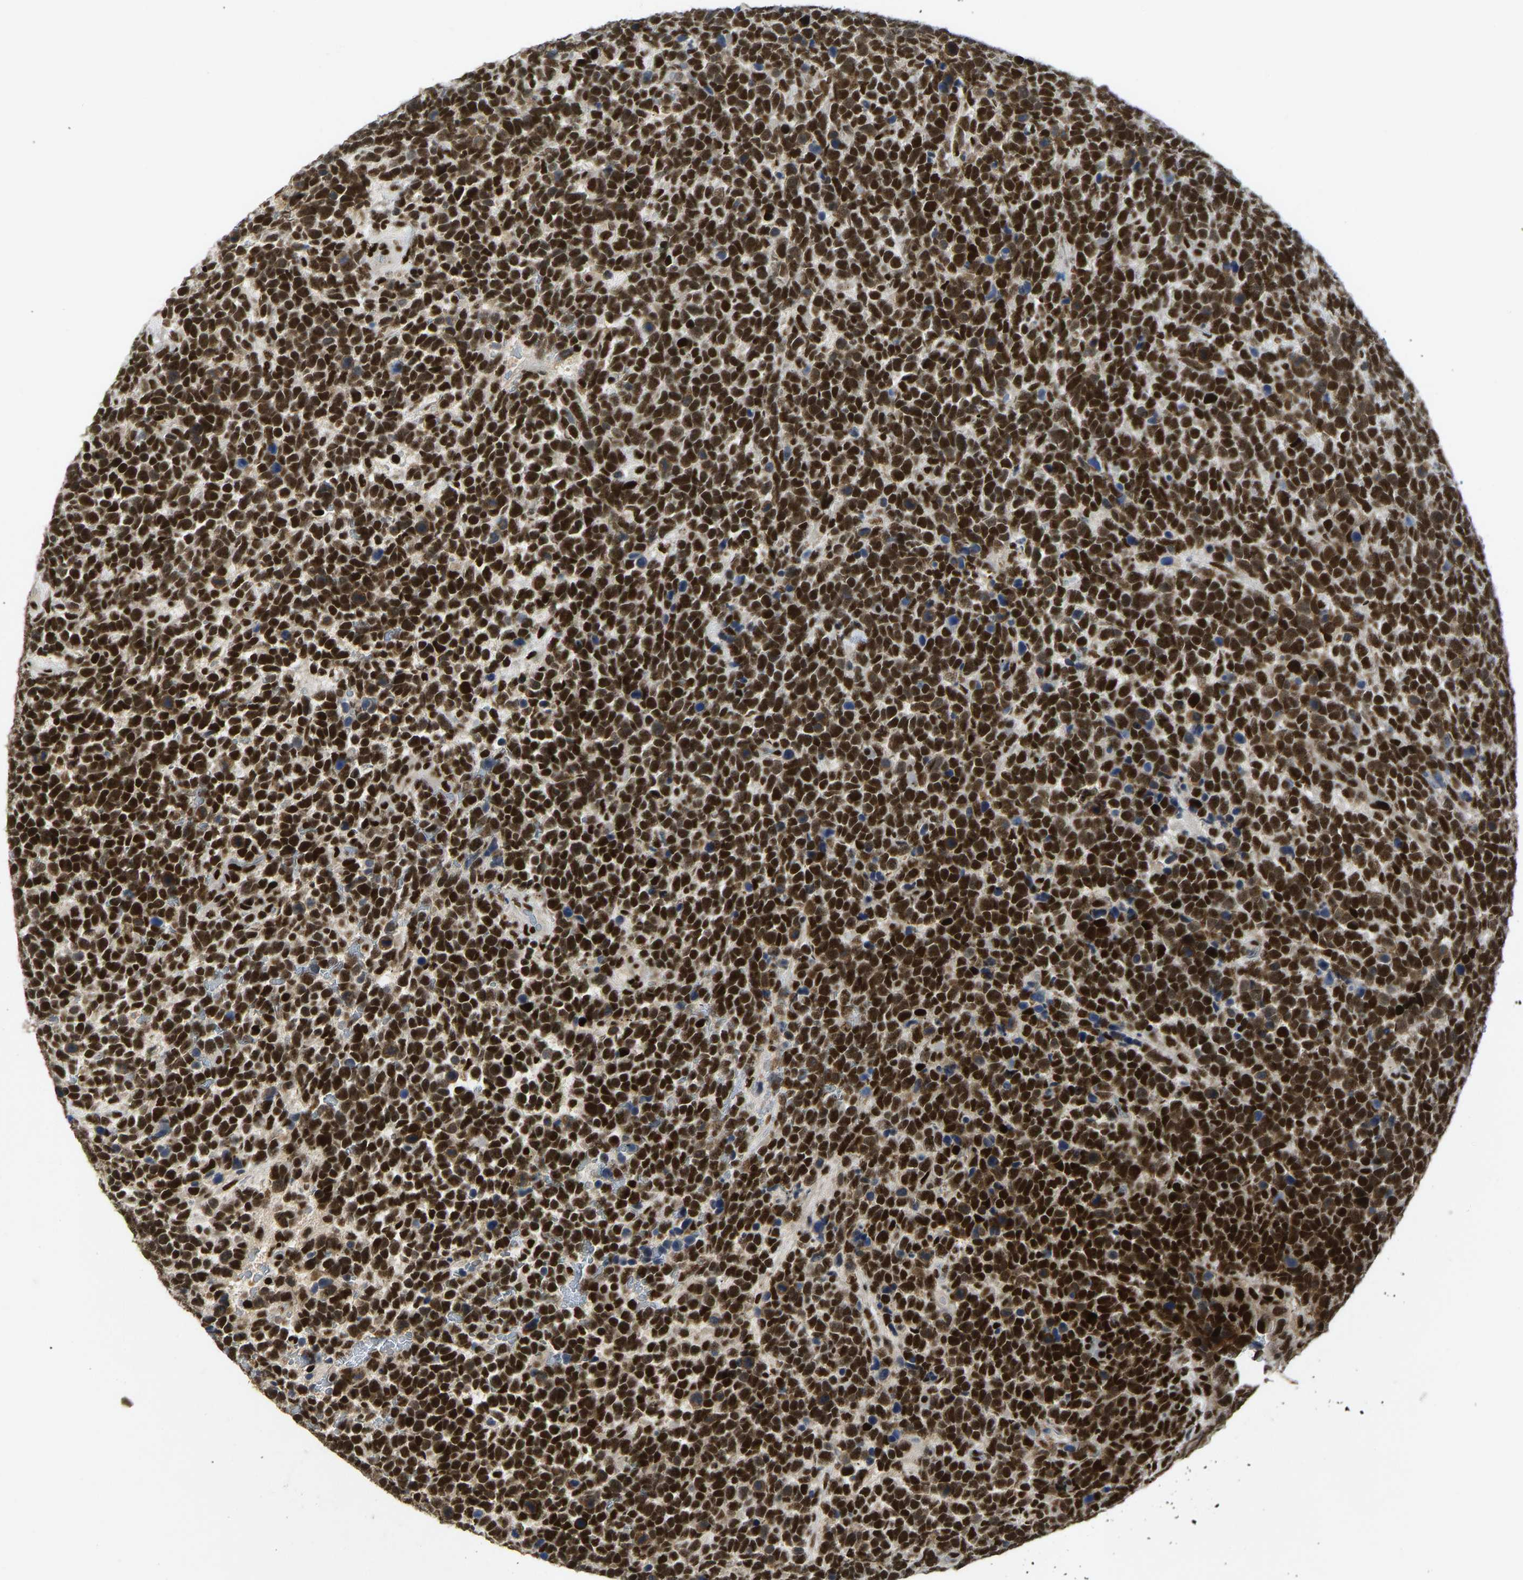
{"staining": {"intensity": "strong", "quantity": ">75%", "location": "nuclear"}, "tissue": "urothelial cancer", "cell_type": "Tumor cells", "image_type": "cancer", "snomed": [{"axis": "morphology", "description": "Urothelial carcinoma, High grade"}, {"axis": "topography", "description": "Urinary bladder"}], "caption": "The micrograph demonstrates staining of high-grade urothelial carcinoma, revealing strong nuclear protein staining (brown color) within tumor cells.", "gene": "FOXK1", "patient": {"sex": "female", "age": 82}}